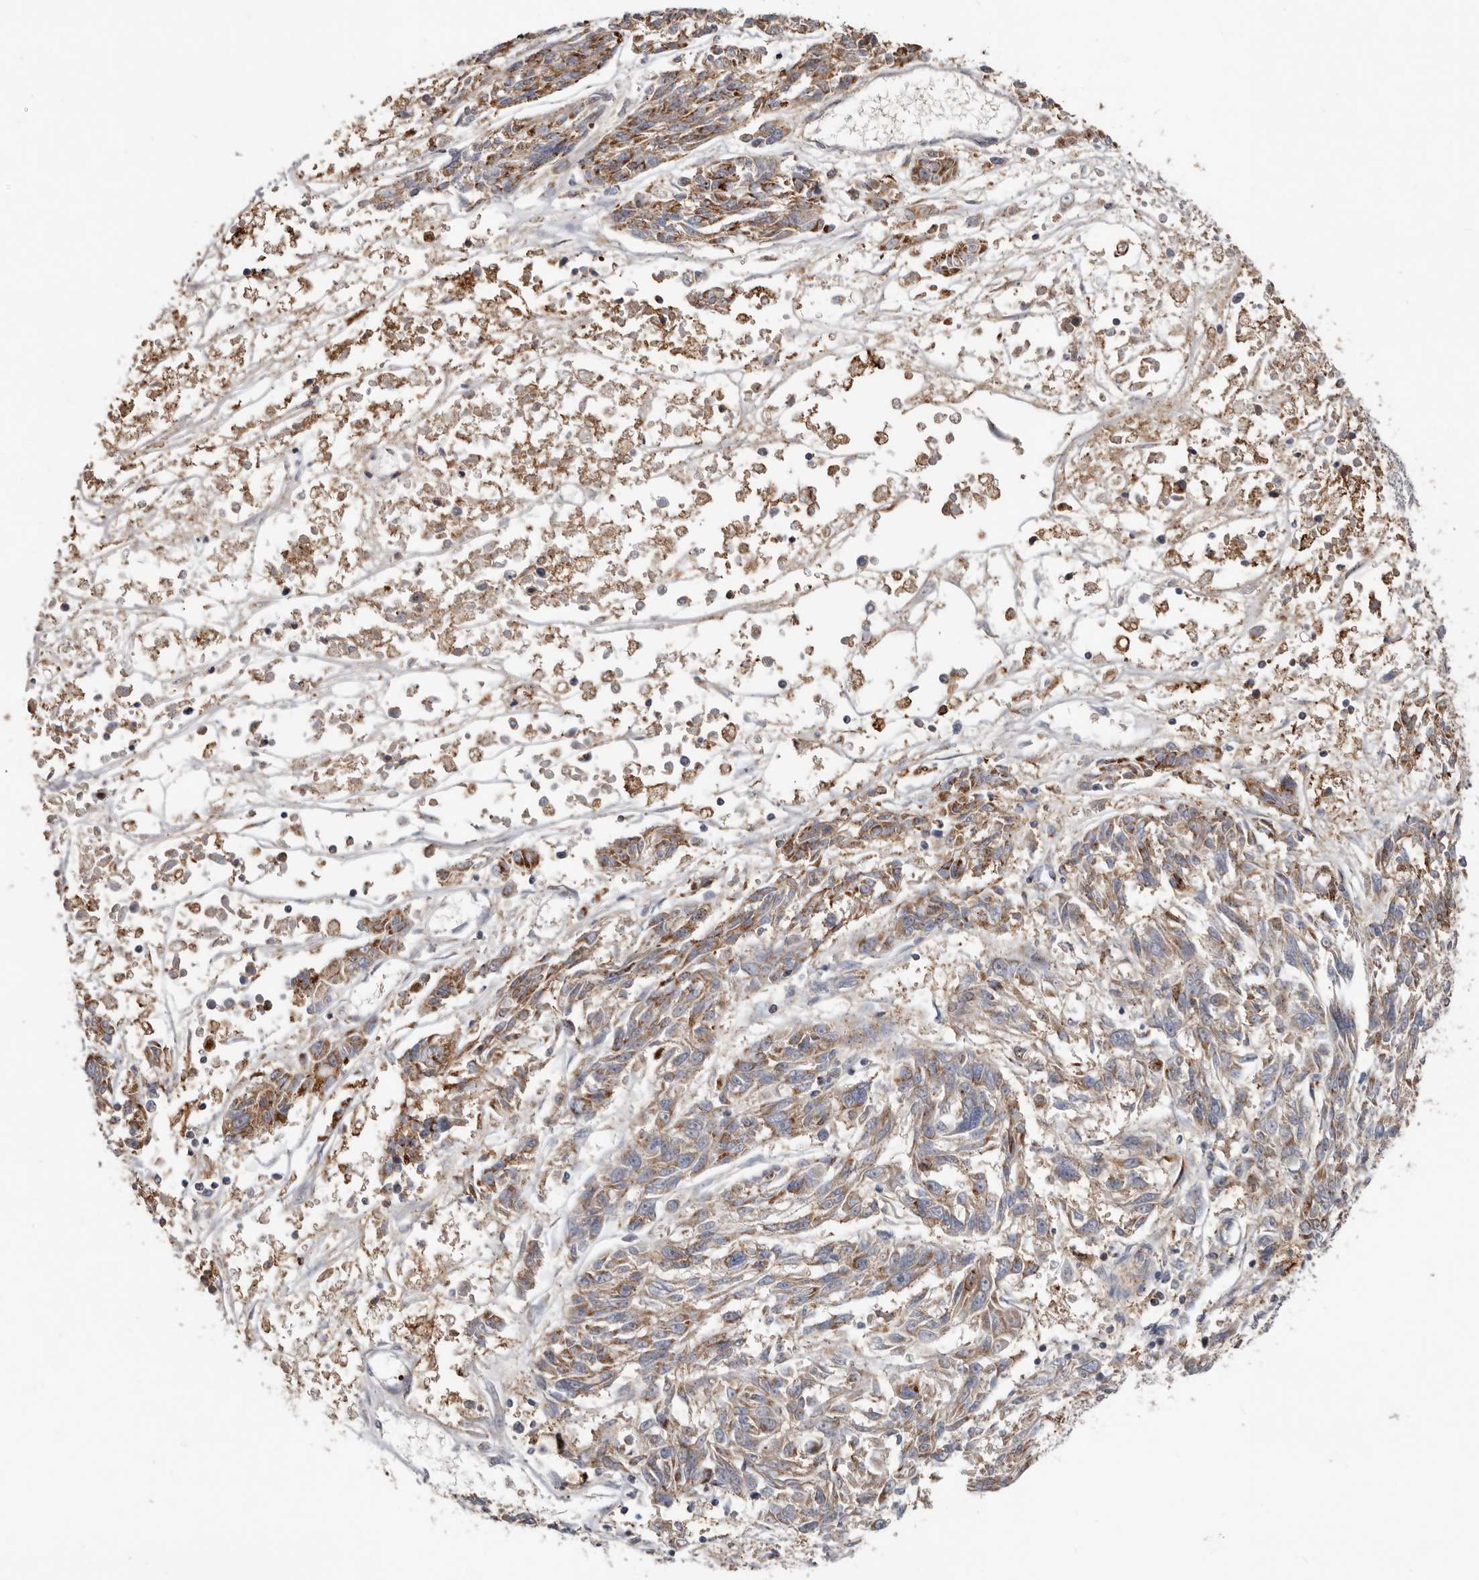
{"staining": {"intensity": "moderate", "quantity": "25%-75%", "location": "cytoplasmic/membranous"}, "tissue": "melanoma", "cell_type": "Tumor cells", "image_type": "cancer", "snomed": [{"axis": "morphology", "description": "Malignant melanoma, NOS"}, {"axis": "topography", "description": "Skin"}], "caption": "An immunohistochemistry (IHC) image of neoplastic tissue is shown. Protein staining in brown shows moderate cytoplasmic/membranous positivity in melanoma within tumor cells.", "gene": "KIF26B", "patient": {"sex": "male", "age": 53}}